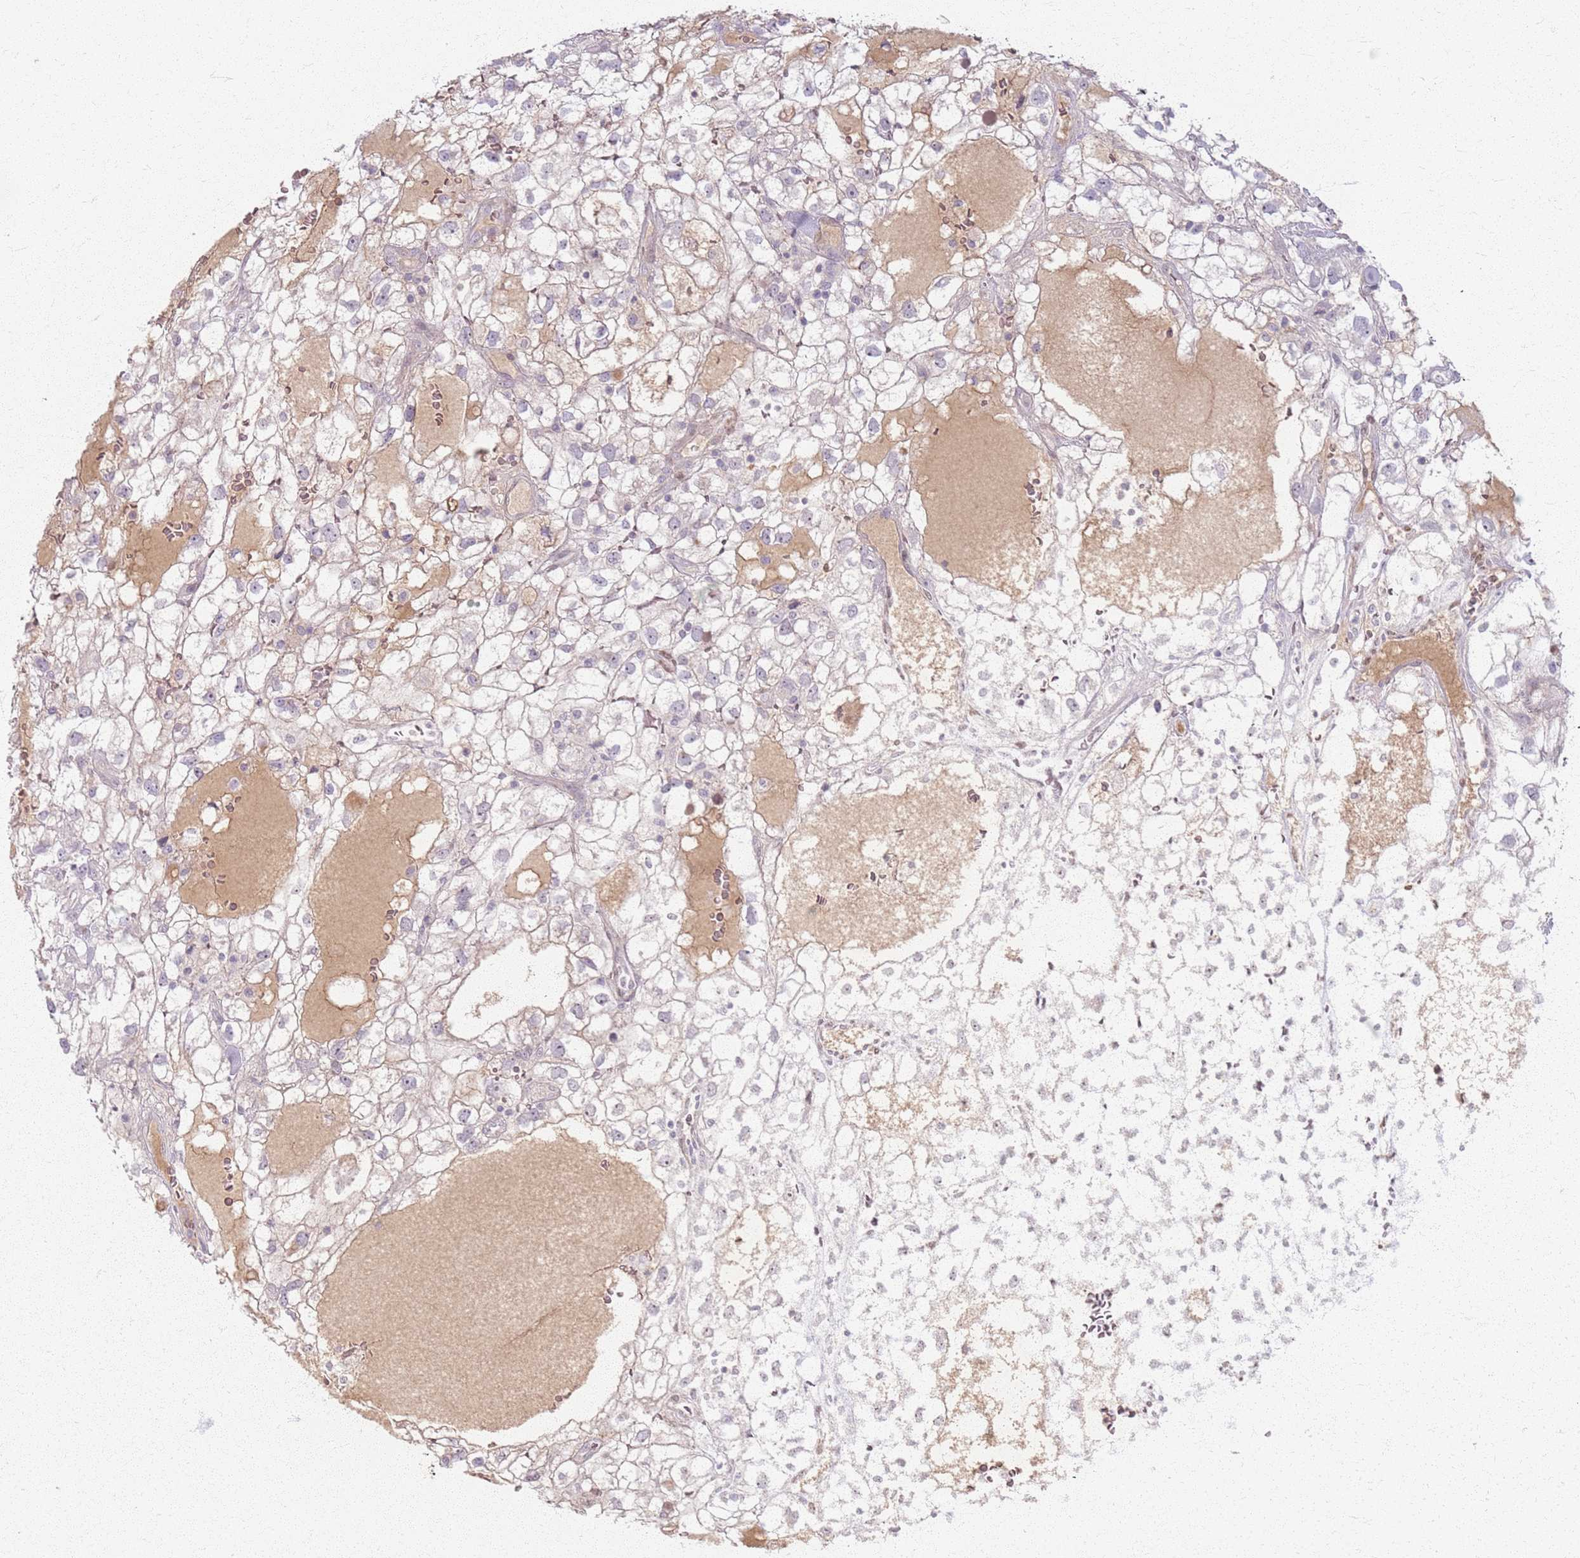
{"staining": {"intensity": "negative", "quantity": "none", "location": "none"}, "tissue": "renal cancer", "cell_type": "Tumor cells", "image_type": "cancer", "snomed": [{"axis": "morphology", "description": "Adenocarcinoma, NOS"}, {"axis": "topography", "description": "Kidney"}], "caption": "DAB (3,3'-diaminobenzidine) immunohistochemical staining of renal adenocarcinoma displays no significant positivity in tumor cells.", "gene": "CRIPT", "patient": {"sex": "male", "age": 59}}